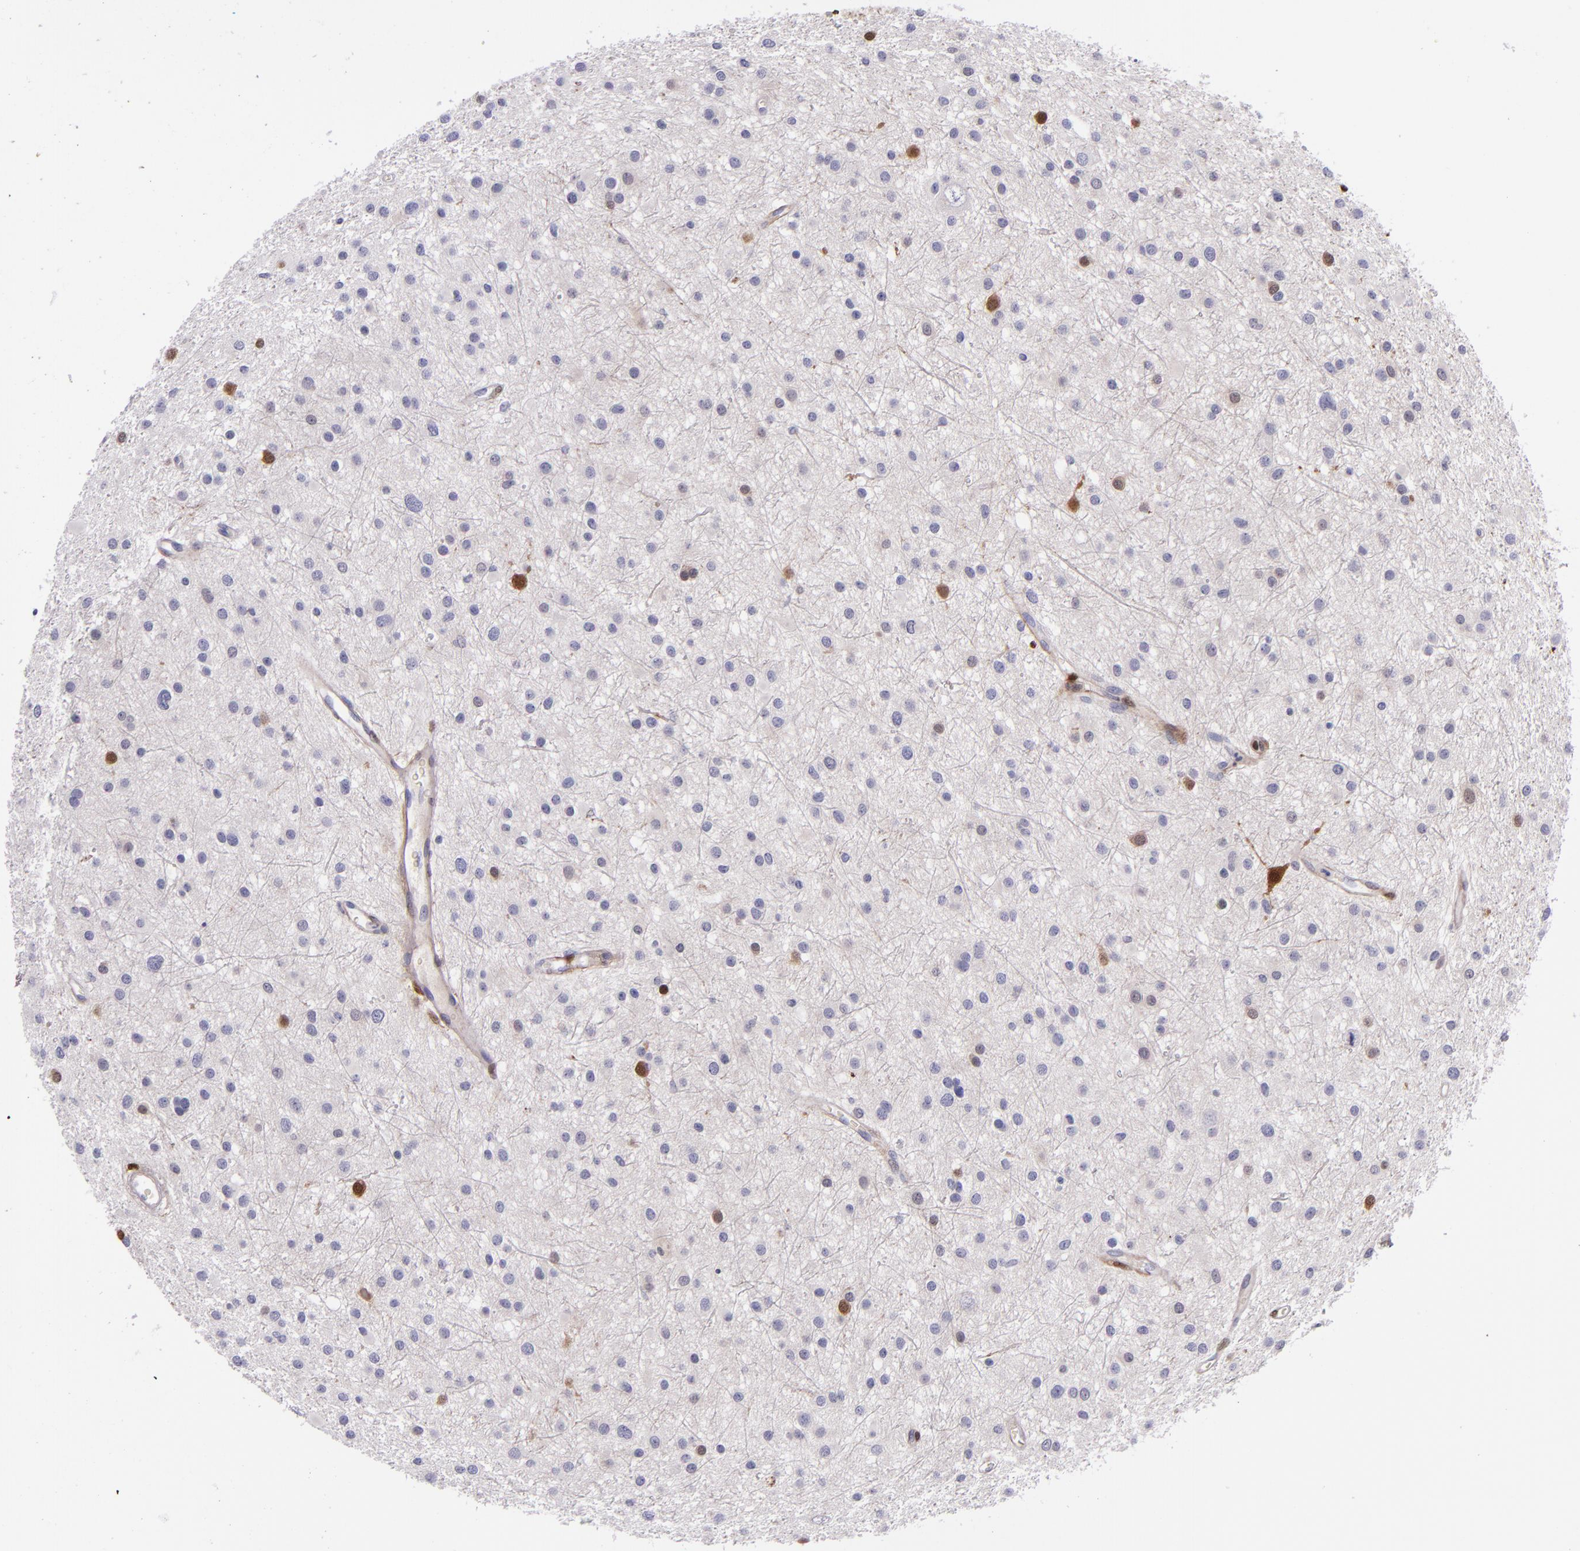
{"staining": {"intensity": "negative", "quantity": "none", "location": "none"}, "tissue": "glioma", "cell_type": "Tumor cells", "image_type": "cancer", "snomed": [{"axis": "morphology", "description": "Glioma, malignant, Low grade"}, {"axis": "topography", "description": "Brain"}], "caption": "The immunohistochemistry histopathology image has no significant positivity in tumor cells of malignant glioma (low-grade) tissue.", "gene": "LGALS1", "patient": {"sex": "female", "age": 36}}